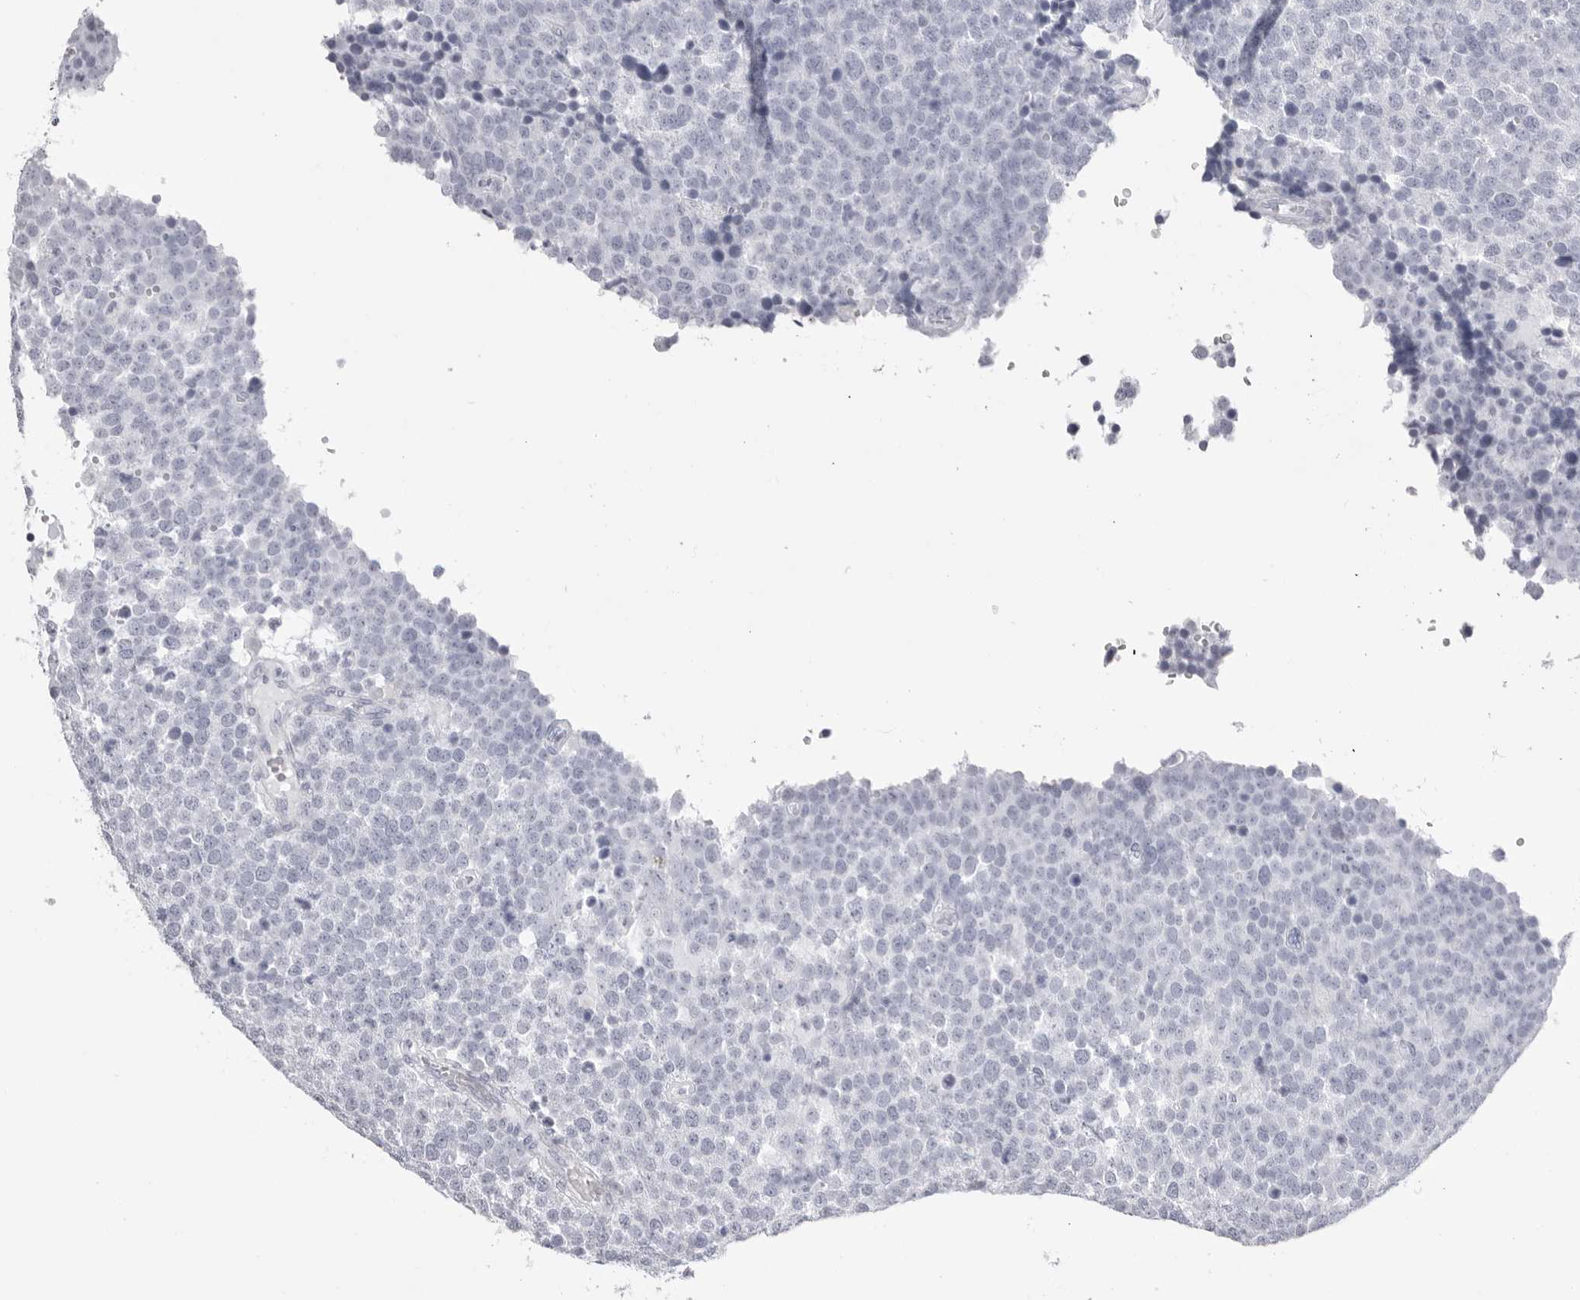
{"staining": {"intensity": "negative", "quantity": "none", "location": "none"}, "tissue": "testis cancer", "cell_type": "Tumor cells", "image_type": "cancer", "snomed": [{"axis": "morphology", "description": "Seminoma, NOS"}, {"axis": "topography", "description": "Testis"}], "caption": "Tumor cells show no significant protein expression in testis cancer.", "gene": "TMOD4", "patient": {"sex": "male", "age": 71}}